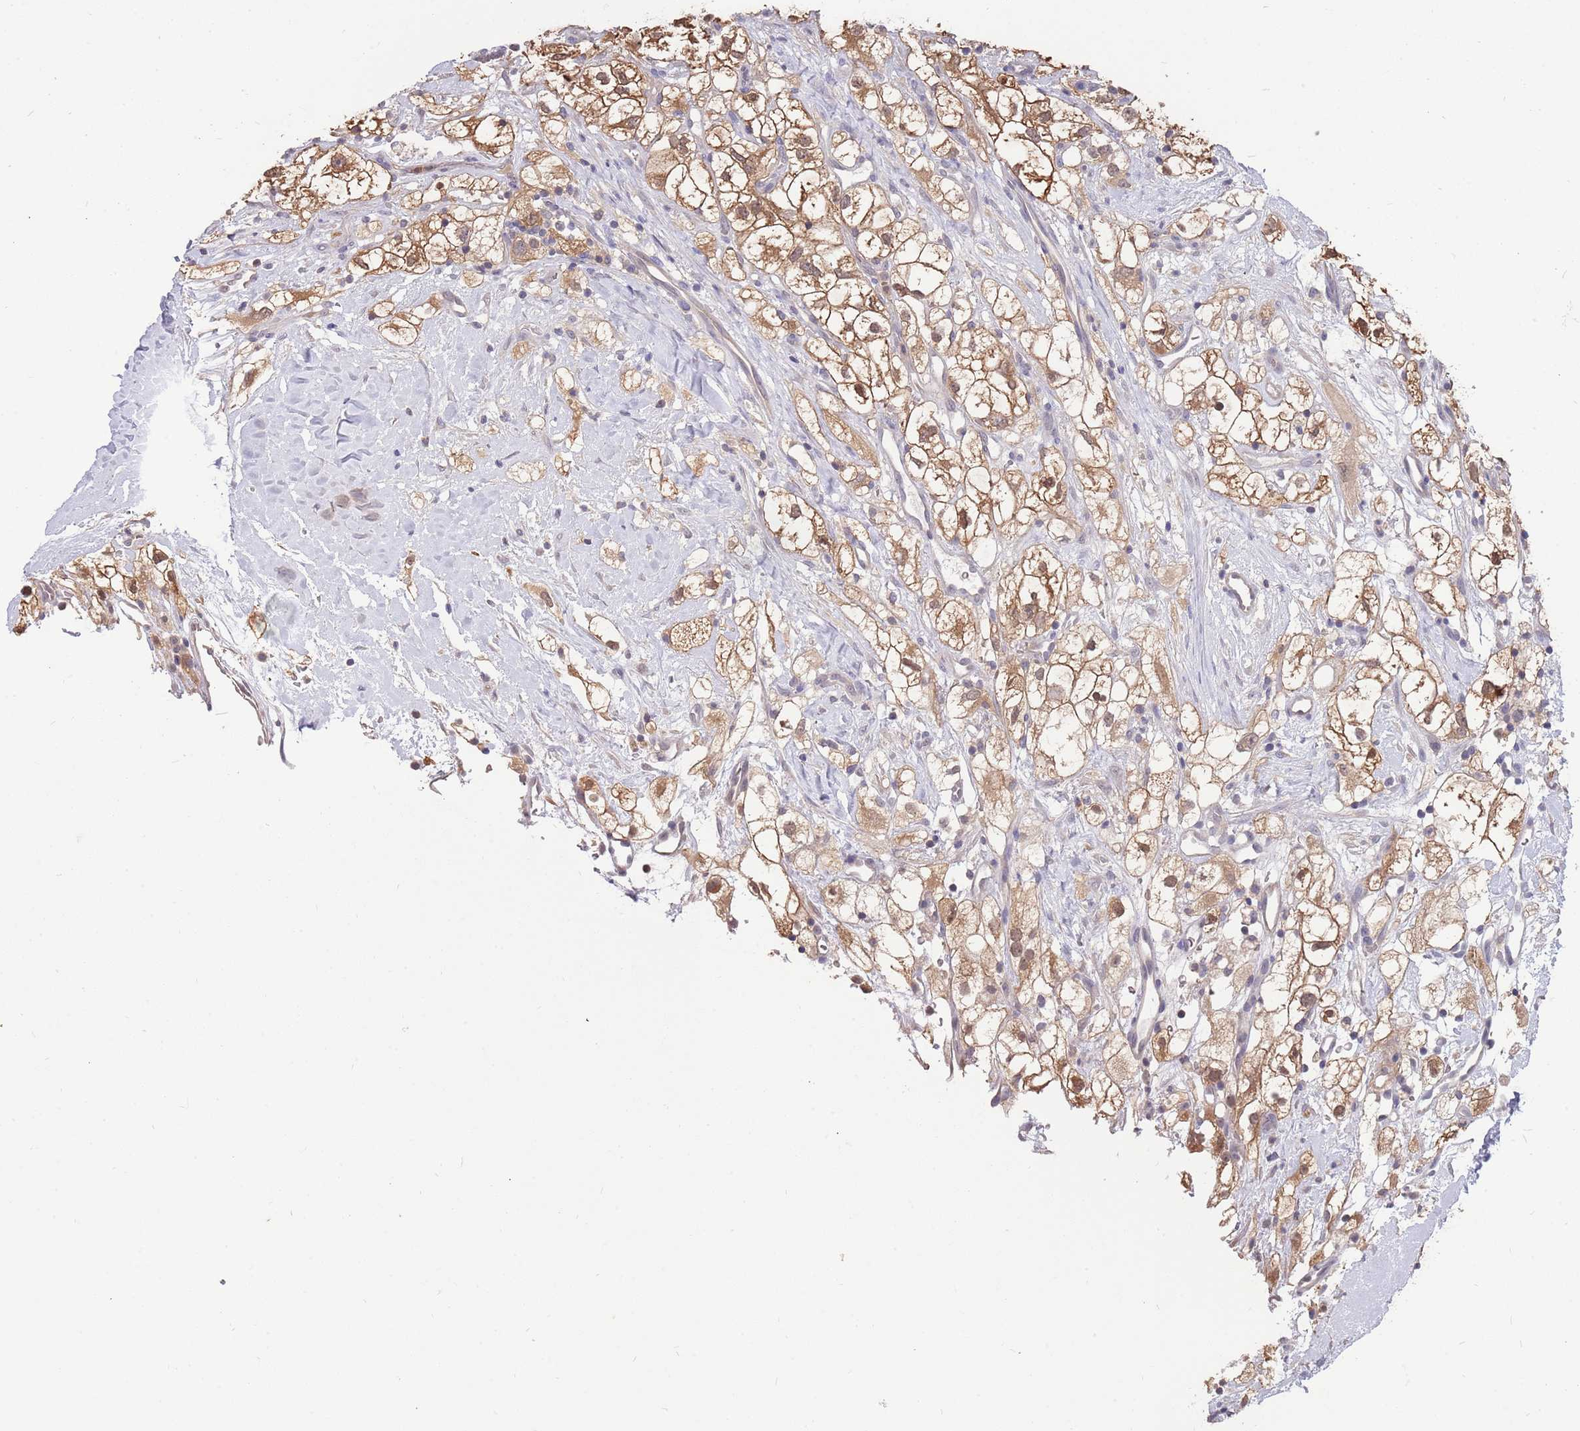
{"staining": {"intensity": "moderate", "quantity": ">75%", "location": "cytoplasmic/membranous,nuclear"}, "tissue": "renal cancer", "cell_type": "Tumor cells", "image_type": "cancer", "snomed": [{"axis": "morphology", "description": "Adenocarcinoma, NOS"}, {"axis": "topography", "description": "Kidney"}], "caption": "There is medium levels of moderate cytoplasmic/membranous and nuclear expression in tumor cells of renal cancer (adenocarcinoma), as demonstrated by immunohistochemical staining (brown color).", "gene": "AP5S1", "patient": {"sex": "male", "age": 59}}